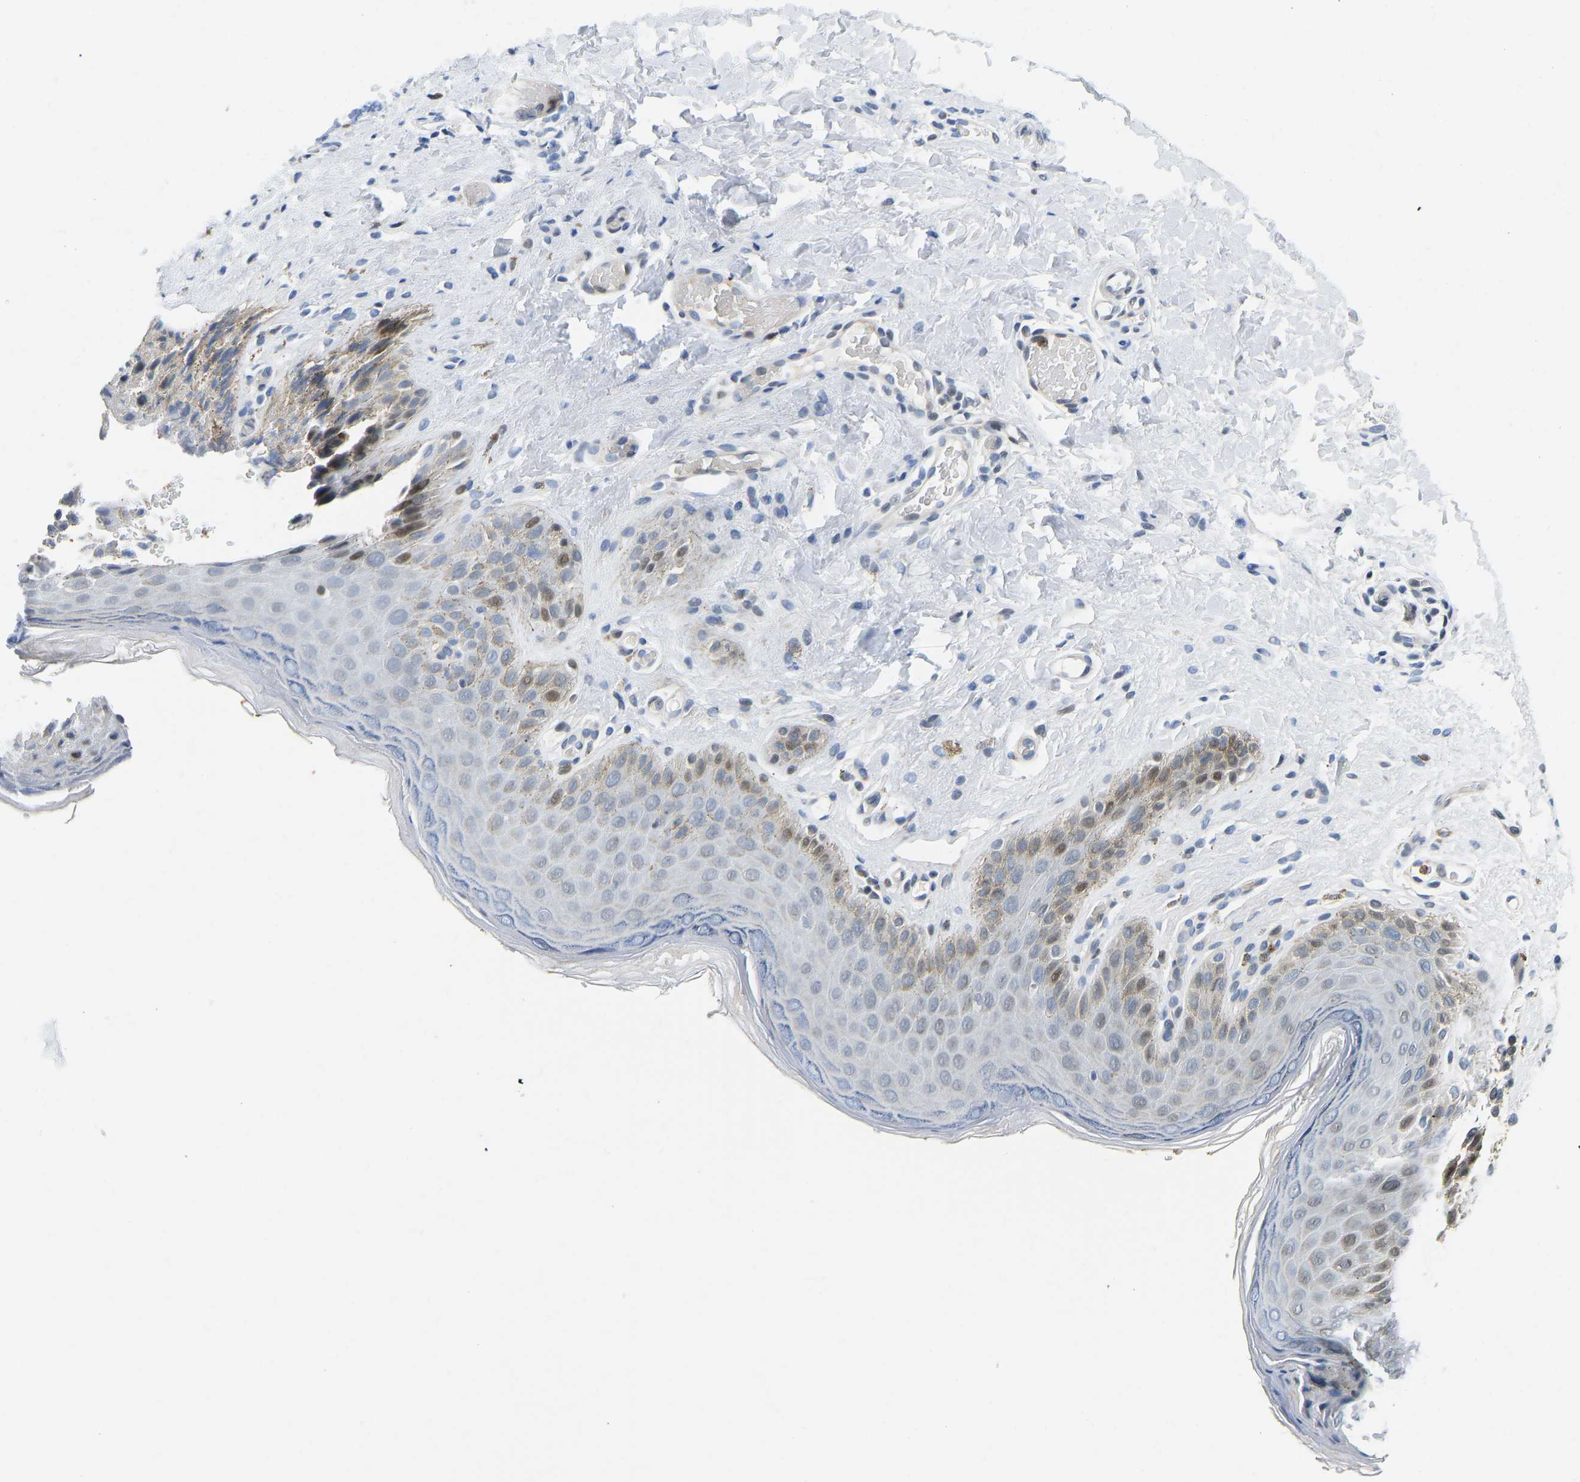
{"staining": {"intensity": "moderate", "quantity": "<25%", "location": "cytoplasmic/membranous,nuclear"}, "tissue": "skin", "cell_type": "Epidermal cells", "image_type": "normal", "snomed": [{"axis": "morphology", "description": "Normal tissue, NOS"}, {"axis": "topography", "description": "Anal"}], "caption": "Protein expression analysis of normal skin demonstrates moderate cytoplasmic/membranous,nuclear positivity in about <25% of epidermal cells.", "gene": "HDAC5", "patient": {"sex": "male", "age": 44}}